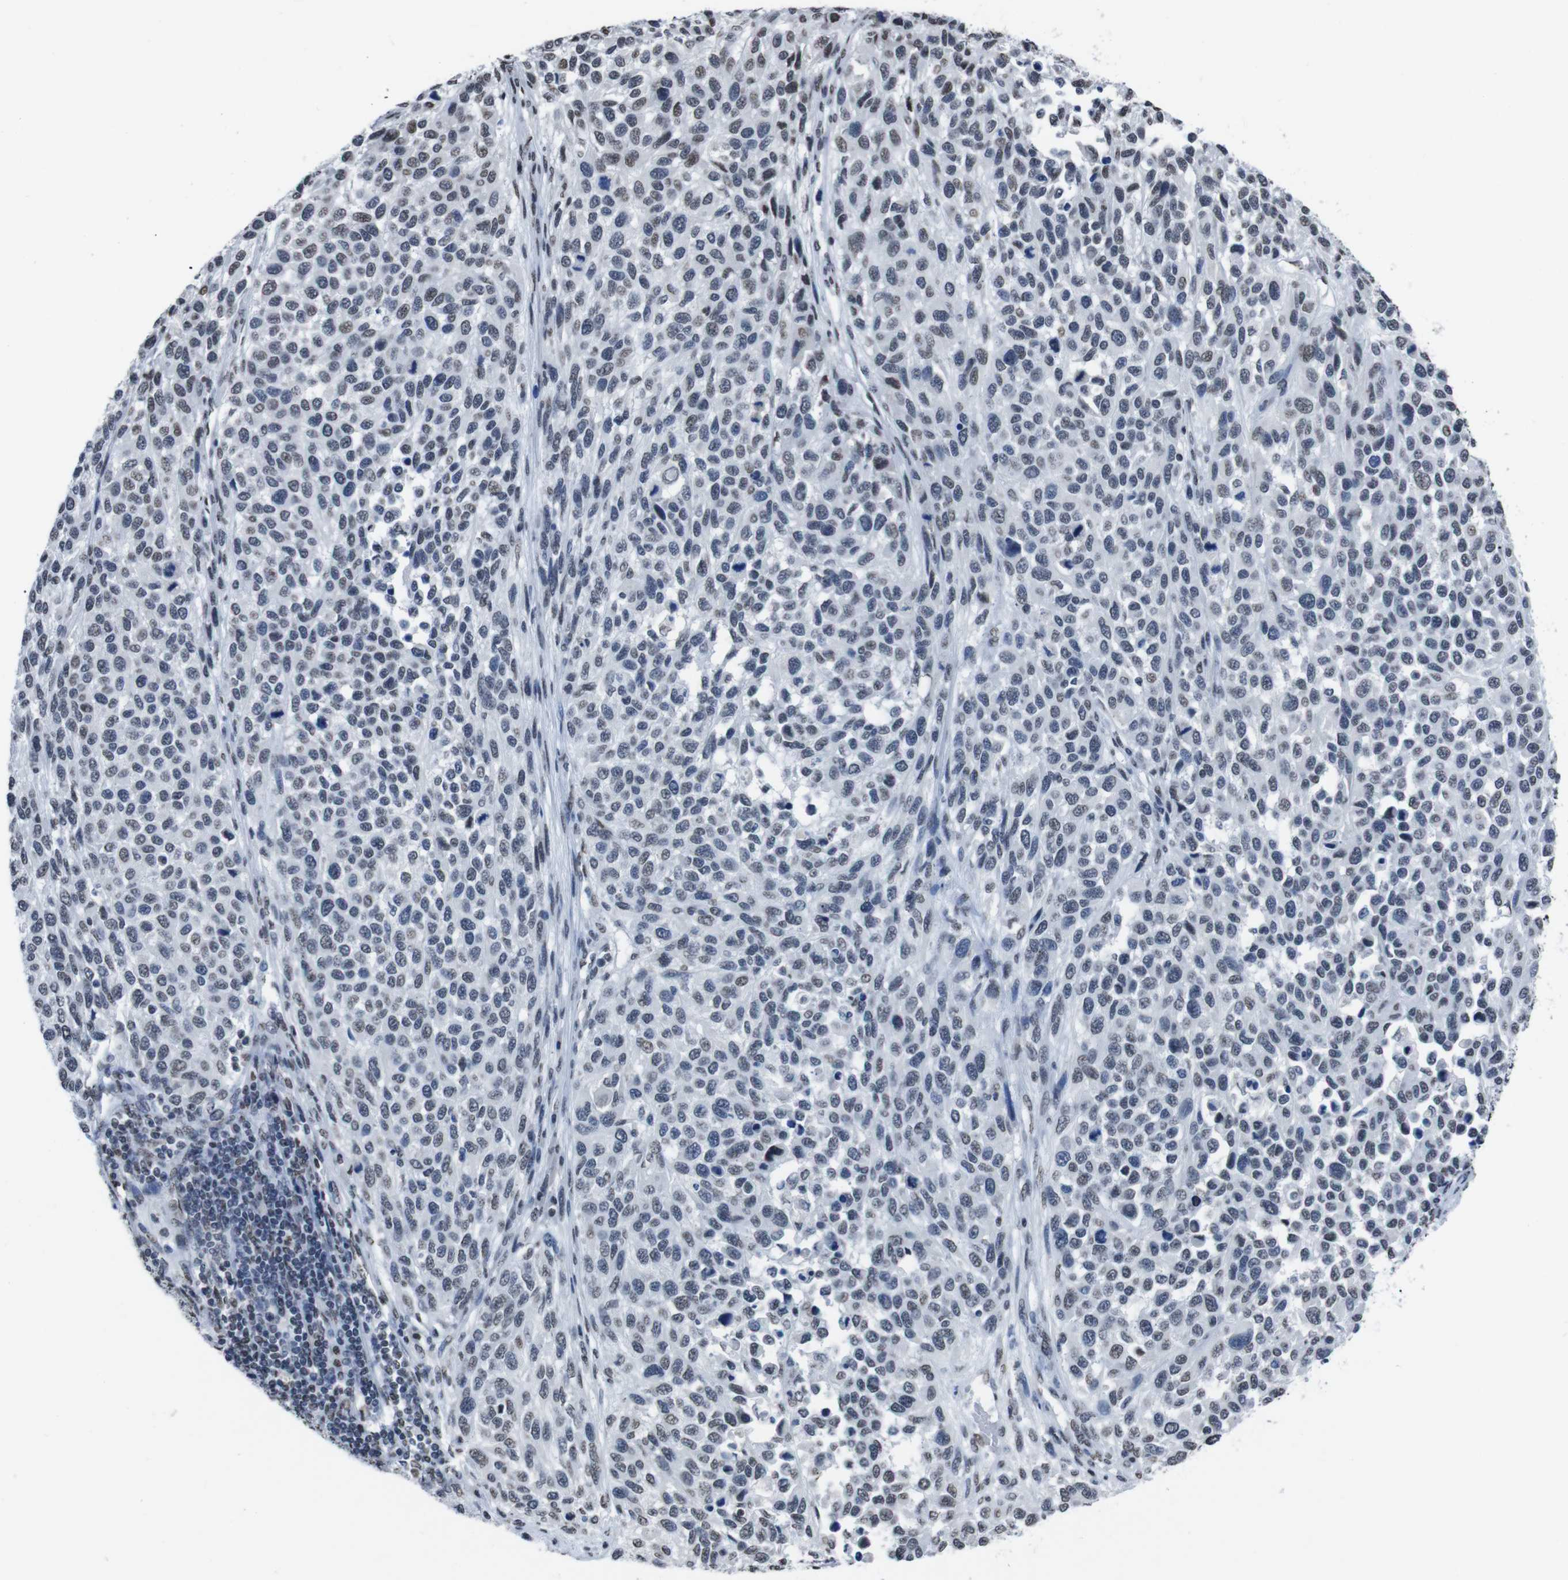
{"staining": {"intensity": "weak", "quantity": "<25%", "location": "nuclear"}, "tissue": "melanoma", "cell_type": "Tumor cells", "image_type": "cancer", "snomed": [{"axis": "morphology", "description": "Malignant melanoma, Metastatic site"}, {"axis": "topography", "description": "Lymph node"}], "caption": "An image of human melanoma is negative for staining in tumor cells.", "gene": "PIP4P2", "patient": {"sex": "male", "age": 61}}